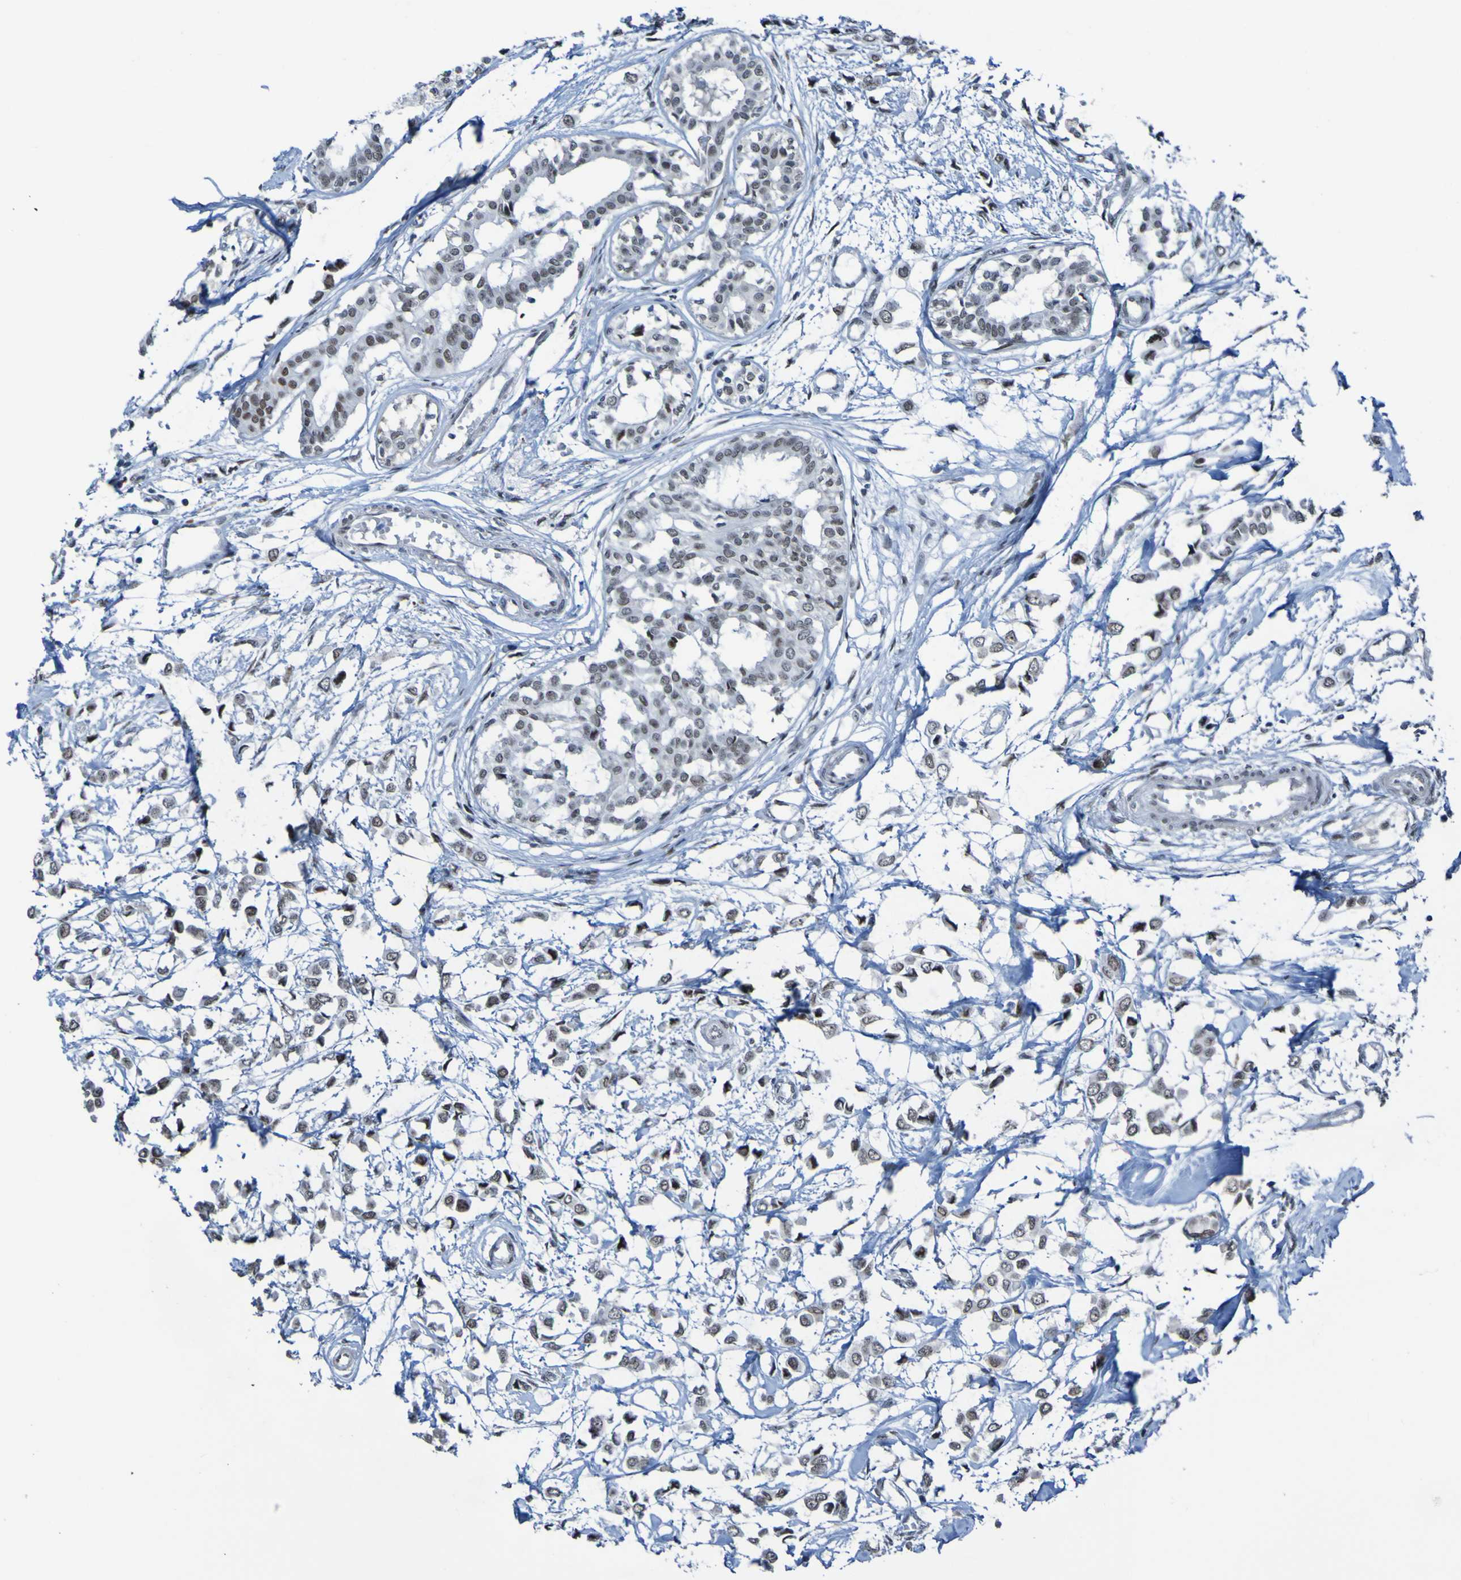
{"staining": {"intensity": "moderate", "quantity": ">75%", "location": "nuclear"}, "tissue": "breast cancer", "cell_type": "Tumor cells", "image_type": "cancer", "snomed": [{"axis": "morphology", "description": "Lobular carcinoma"}, {"axis": "topography", "description": "Breast"}], "caption": "A micrograph of human breast cancer stained for a protein shows moderate nuclear brown staining in tumor cells.", "gene": "PHF2", "patient": {"sex": "female", "age": 51}}